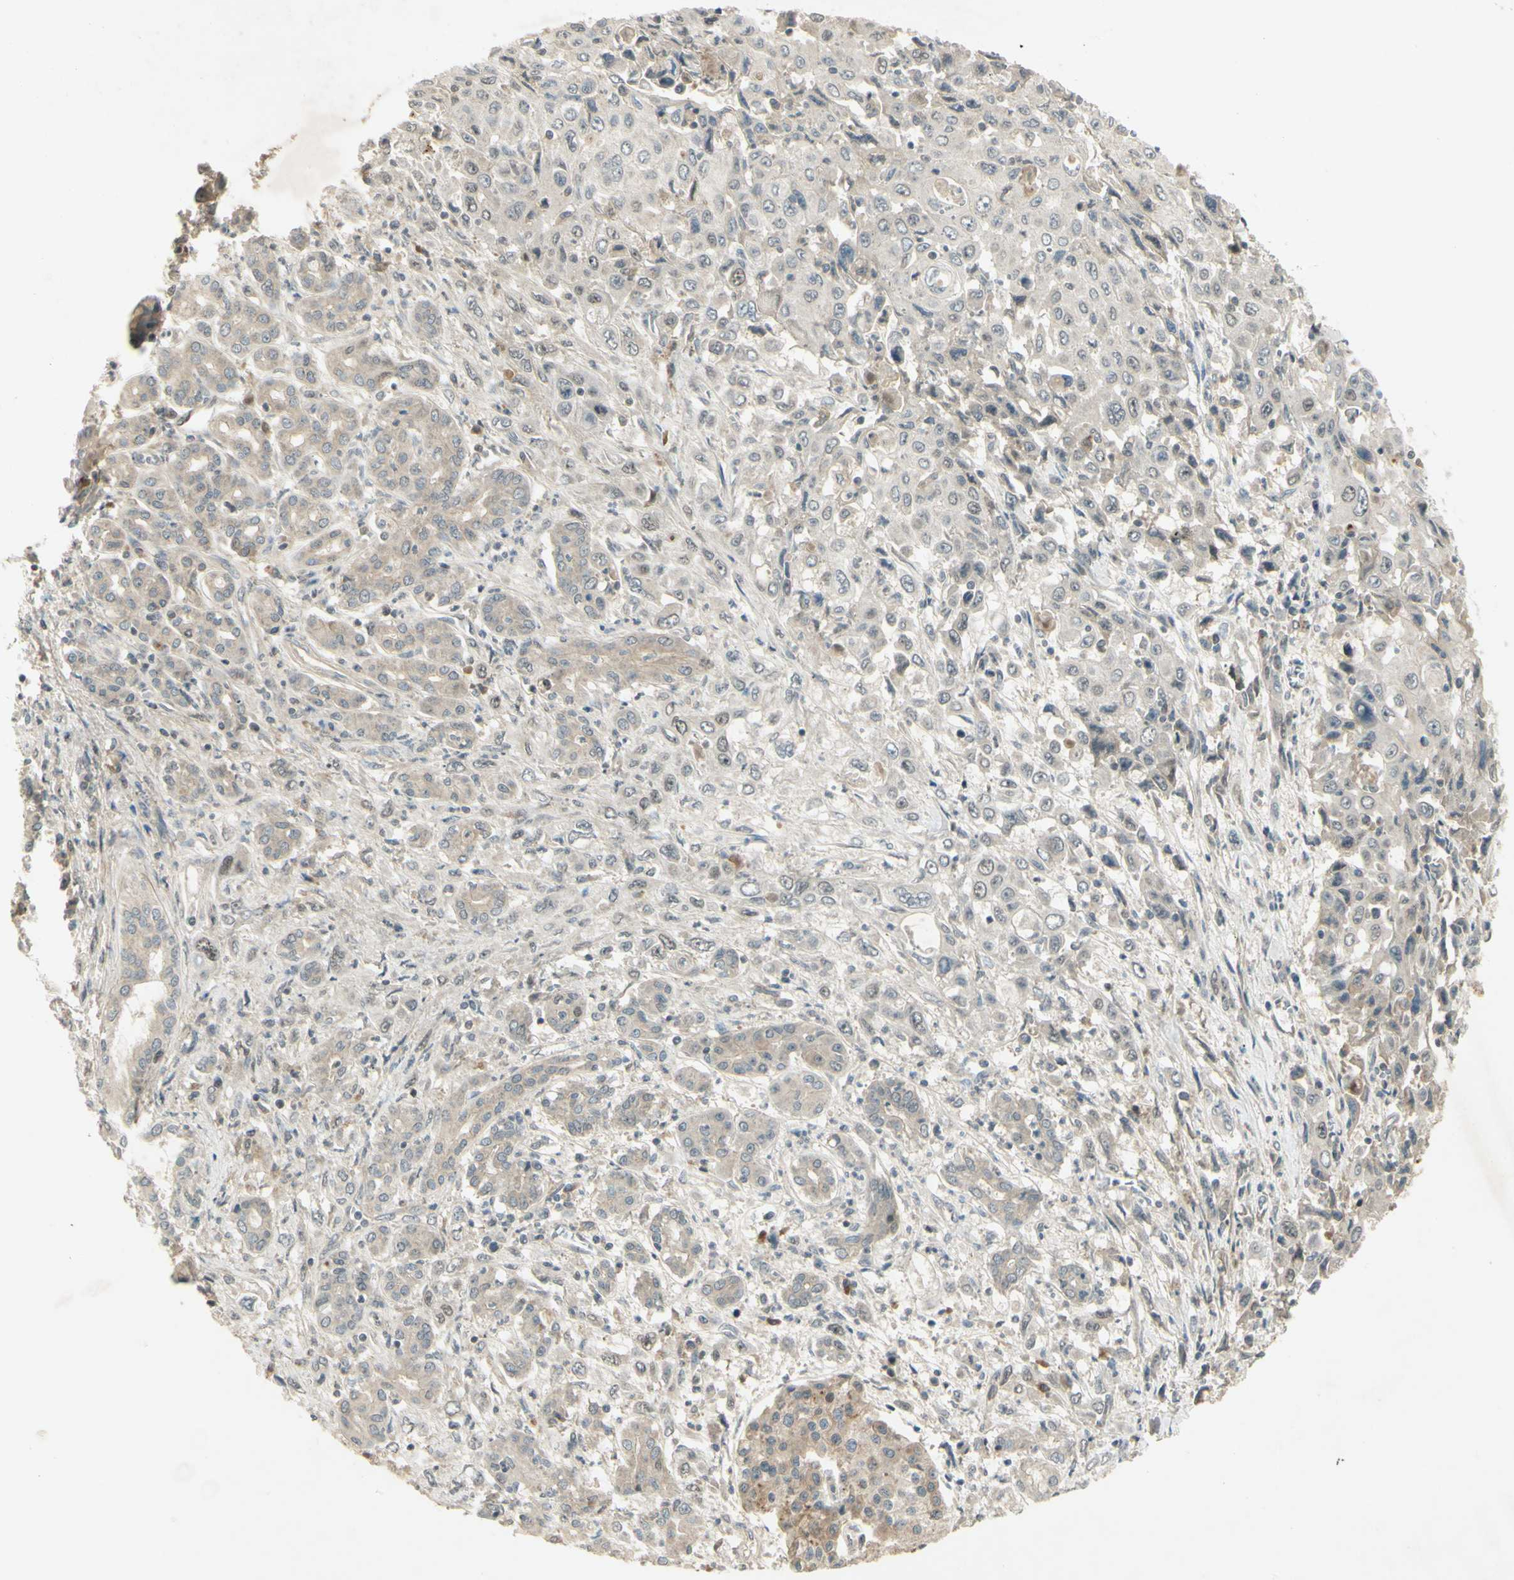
{"staining": {"intensity": "moderate", "quantity": "25%-75%", "location": "nuclear"}, "tissue": "pancreatic cancer", "cell_type": "Tumor cells", "image_type": "cancer", "snomed": [{"axis": "morphology", "description": "Adenocarcinoma, NOS"}, {"axis": "topography", "description": "Pancreas"}], "caption": "This histopathology image displays IHC staining of human pancreatic cancer (adenocarcinoma), with medium moderate nuclear staining in approximately 25%-75% of tumor cells.", "gene": "RAD18", "patient": {"sex": "male", "age": 70}}